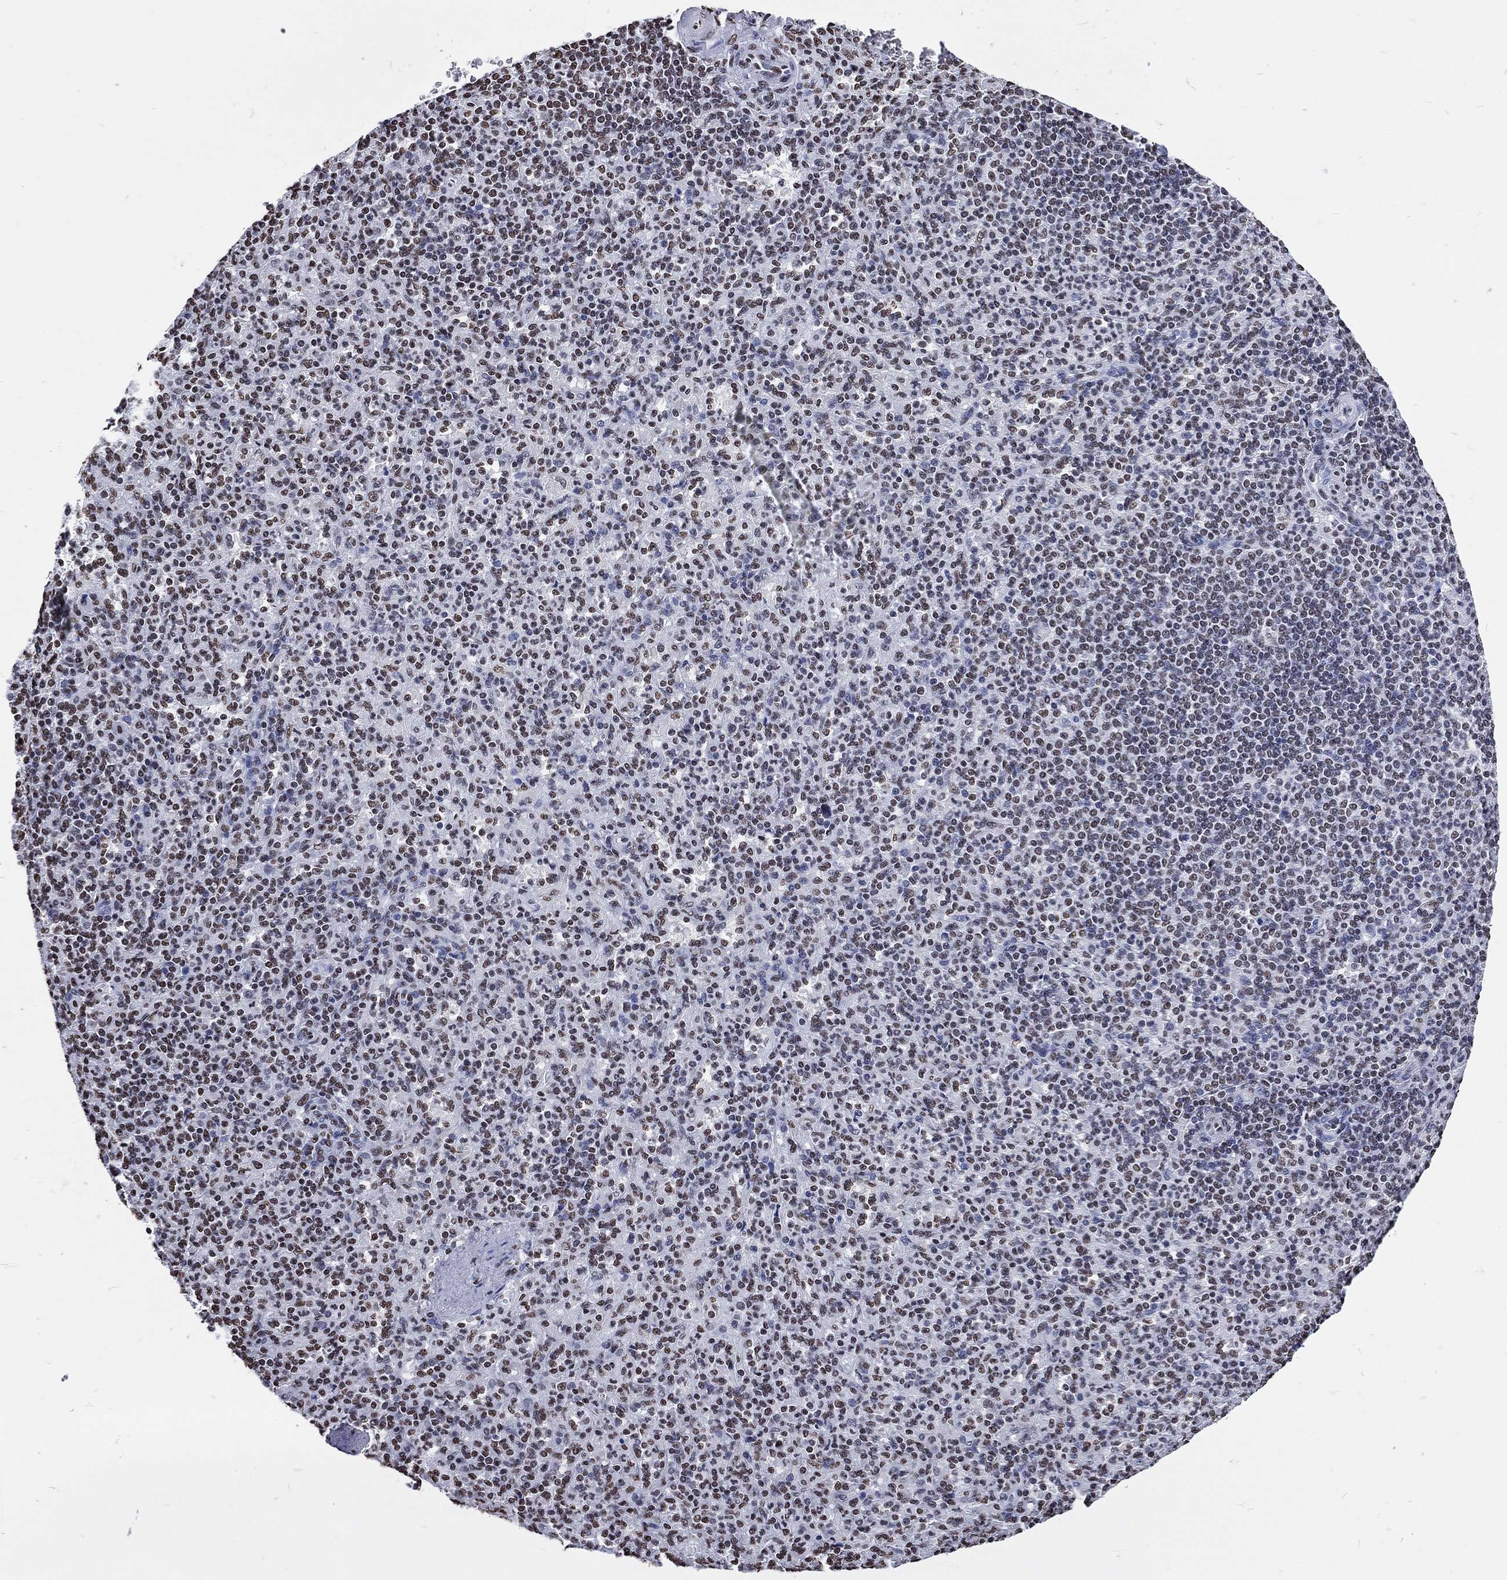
{"staining": {"intensity": "moderate", "quantity": ">75%", "location": "nuclear"}, "tissue": "spleen", "cell_type": "Cells in red pulp", "image_type": "normal", "snomed": [{"axis": "morphology", "description": "Normal tissue, NOS"}, {"axis": "topography", "description": "Spleen"}], "caption": "Immunohistochemistry (IHC) staining of normal spleen, which demonstrates medium levels of moderate nuclear expression in about >75% of cells in red pulp indicating moderate nuclear protein positivity. The staining was performed using DAB (brown) for protein detection and nuclei were counterstained in hematoxylin (blue).", "gene": "RETREG2", "patient": {"sex": "female", "age": 74}}